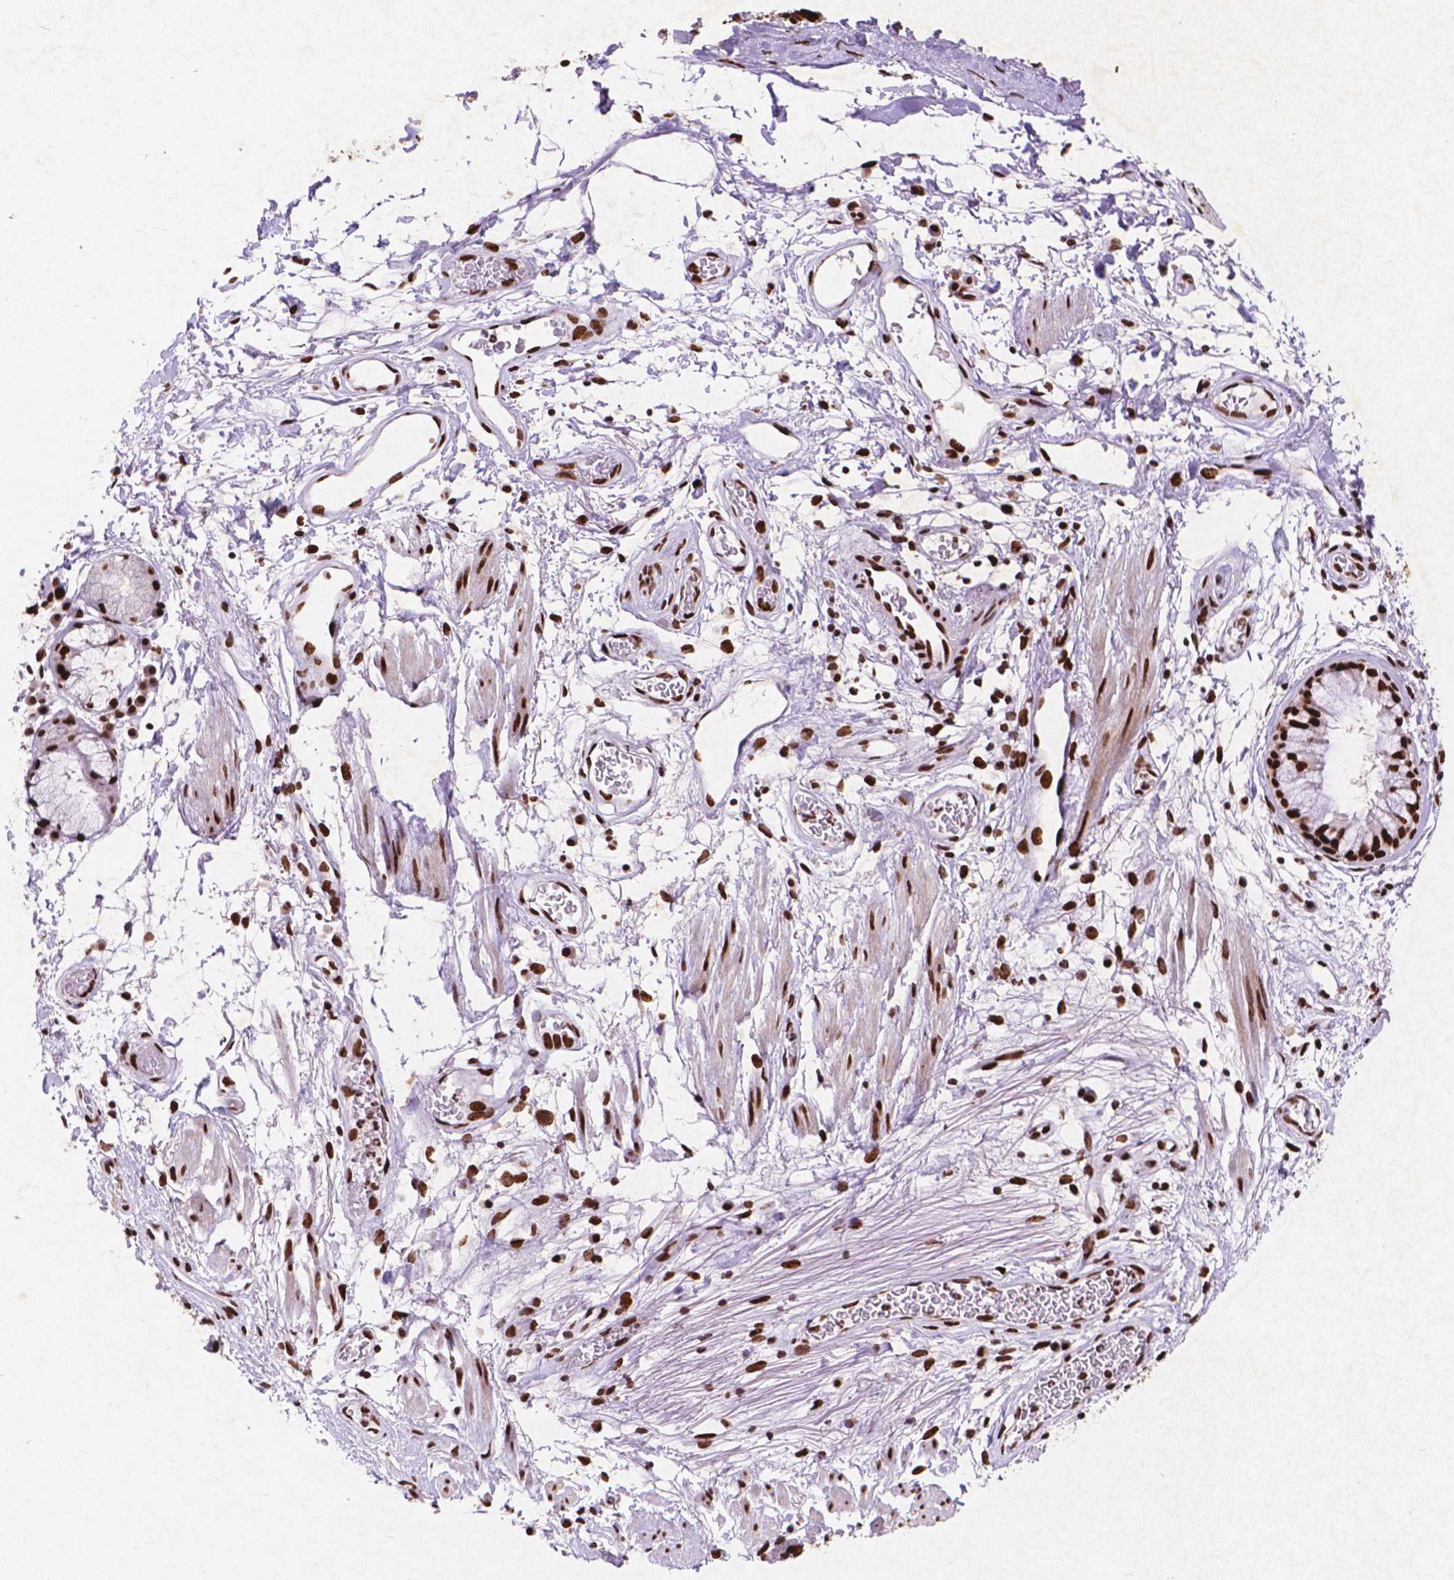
{"staining": {"intensity": "strong", "quantity": ">75%", "location": "nuclear"}, "tissue": "adipose tissue", "cell_type": "Adipocytes", "image_type": "normal", "snomed": [{"axis": "morphology", "description": "Normal tissue, NOS"}, {"axis": "topography", "description": "Cartilage tissue"}, {"axis": "topography", "description": "Bronchus"}], "caption": "Adipocytes demonstrate high levels of strong nuclear expression in approximately >75% of cells in unremarkable adipose tissue.", "gene": "CITED2", "patient": {"sex": "male", "age": 58}}